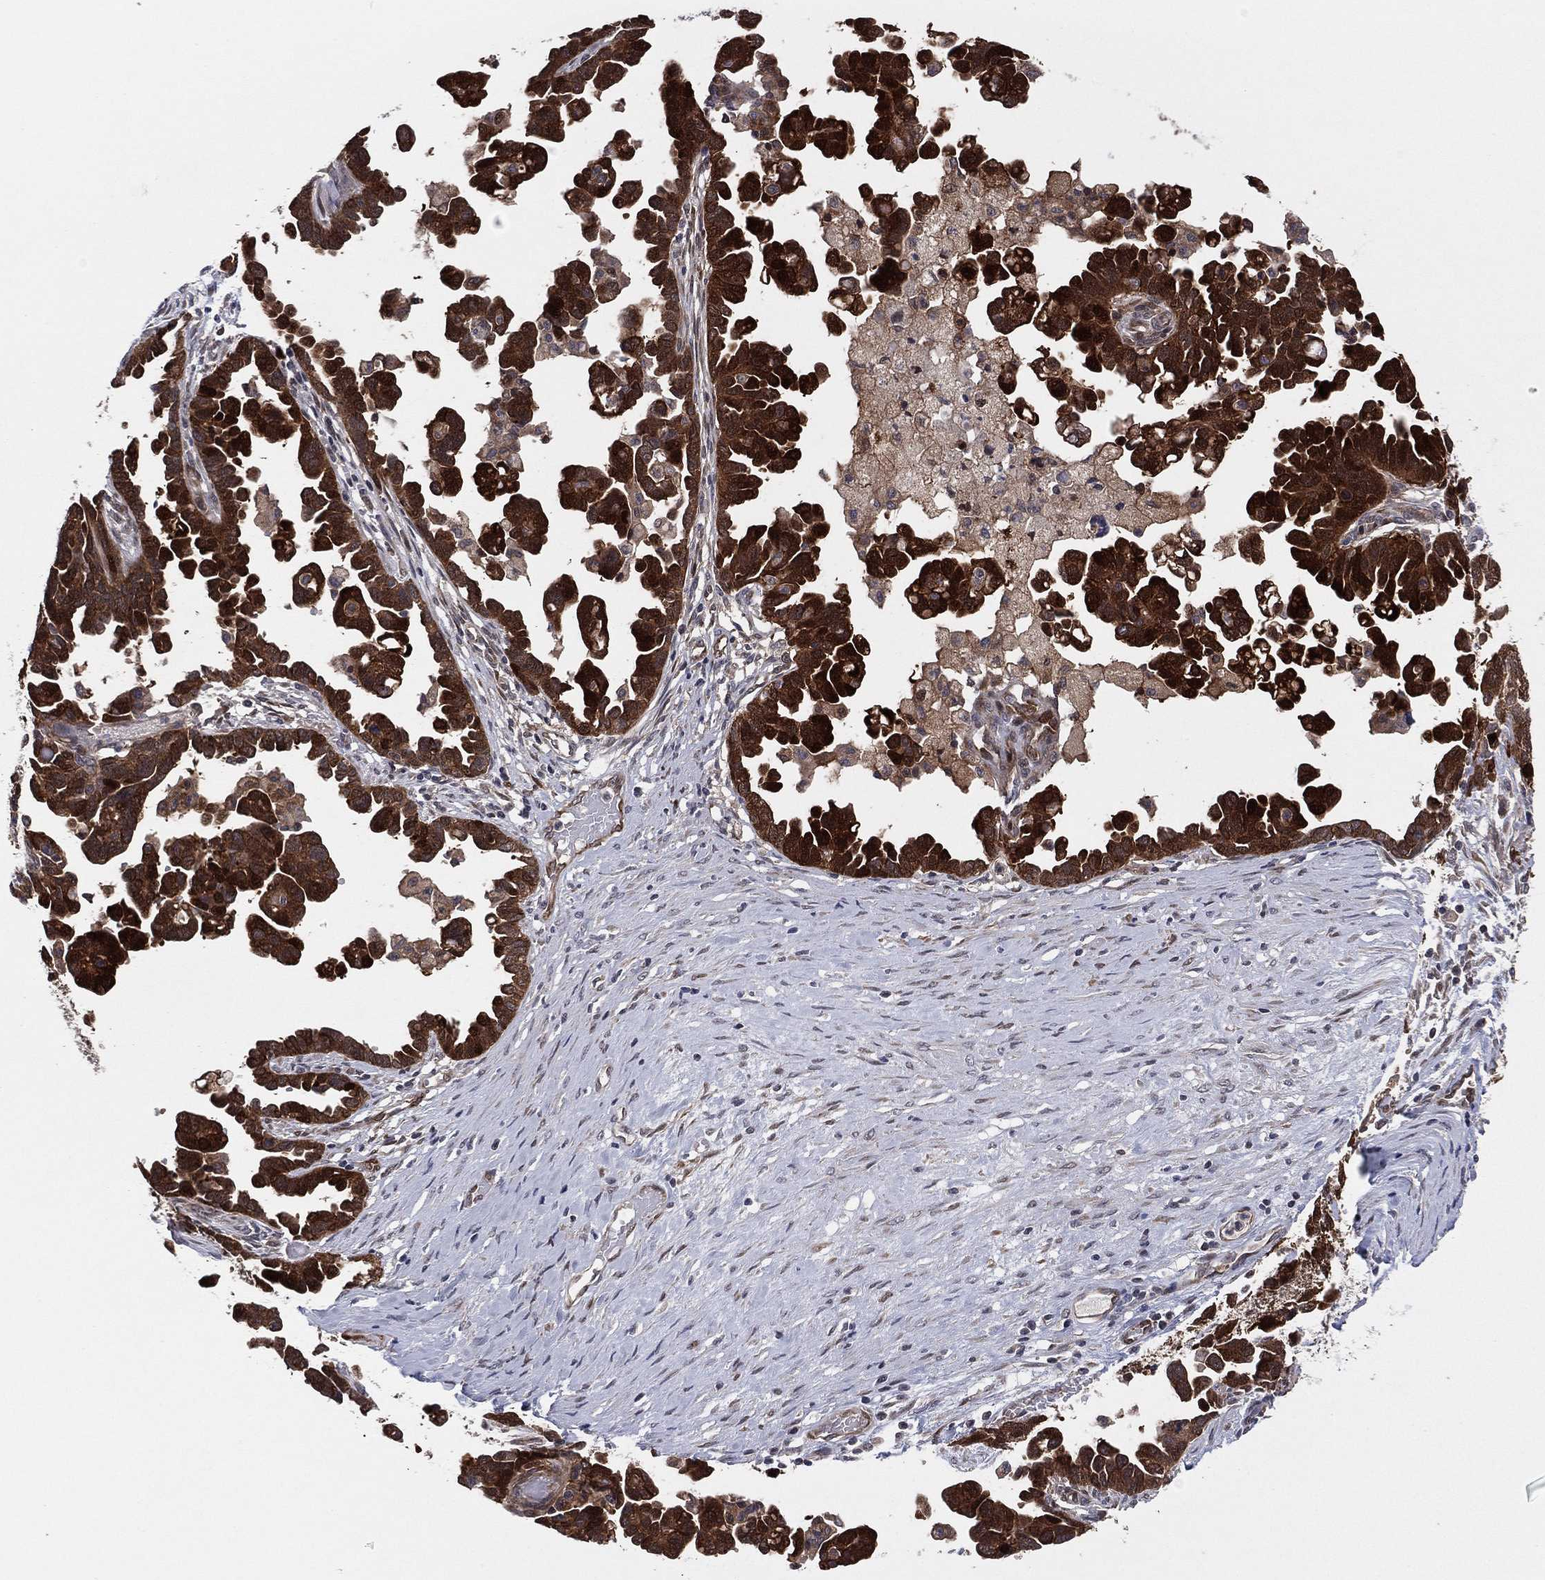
{"staining": {"intensity": "strong", "quantity": ">75%", "location": "cytoplasmic/membranous,nuclear"}, "tissue": "ovarian cancer", "cell_type": "Tumor cells", "image_type": "cancer", "snomed": [{"axis": "morphology", "description": "Cystadenocarcinoma, serous, NOS"}, {"axis": "topography", "description": "Ovary"}], "caption": "IHC photomicrograph of human serous cystadenocarcinoma (ovarian) stained for a protein (brown), which displays high levels of strong cytoplasmic/membranous and nuclear positivity in about >75% of tumor cells.", "gene": "SNCG", "patient": {"sex": "female", "age": 54}}